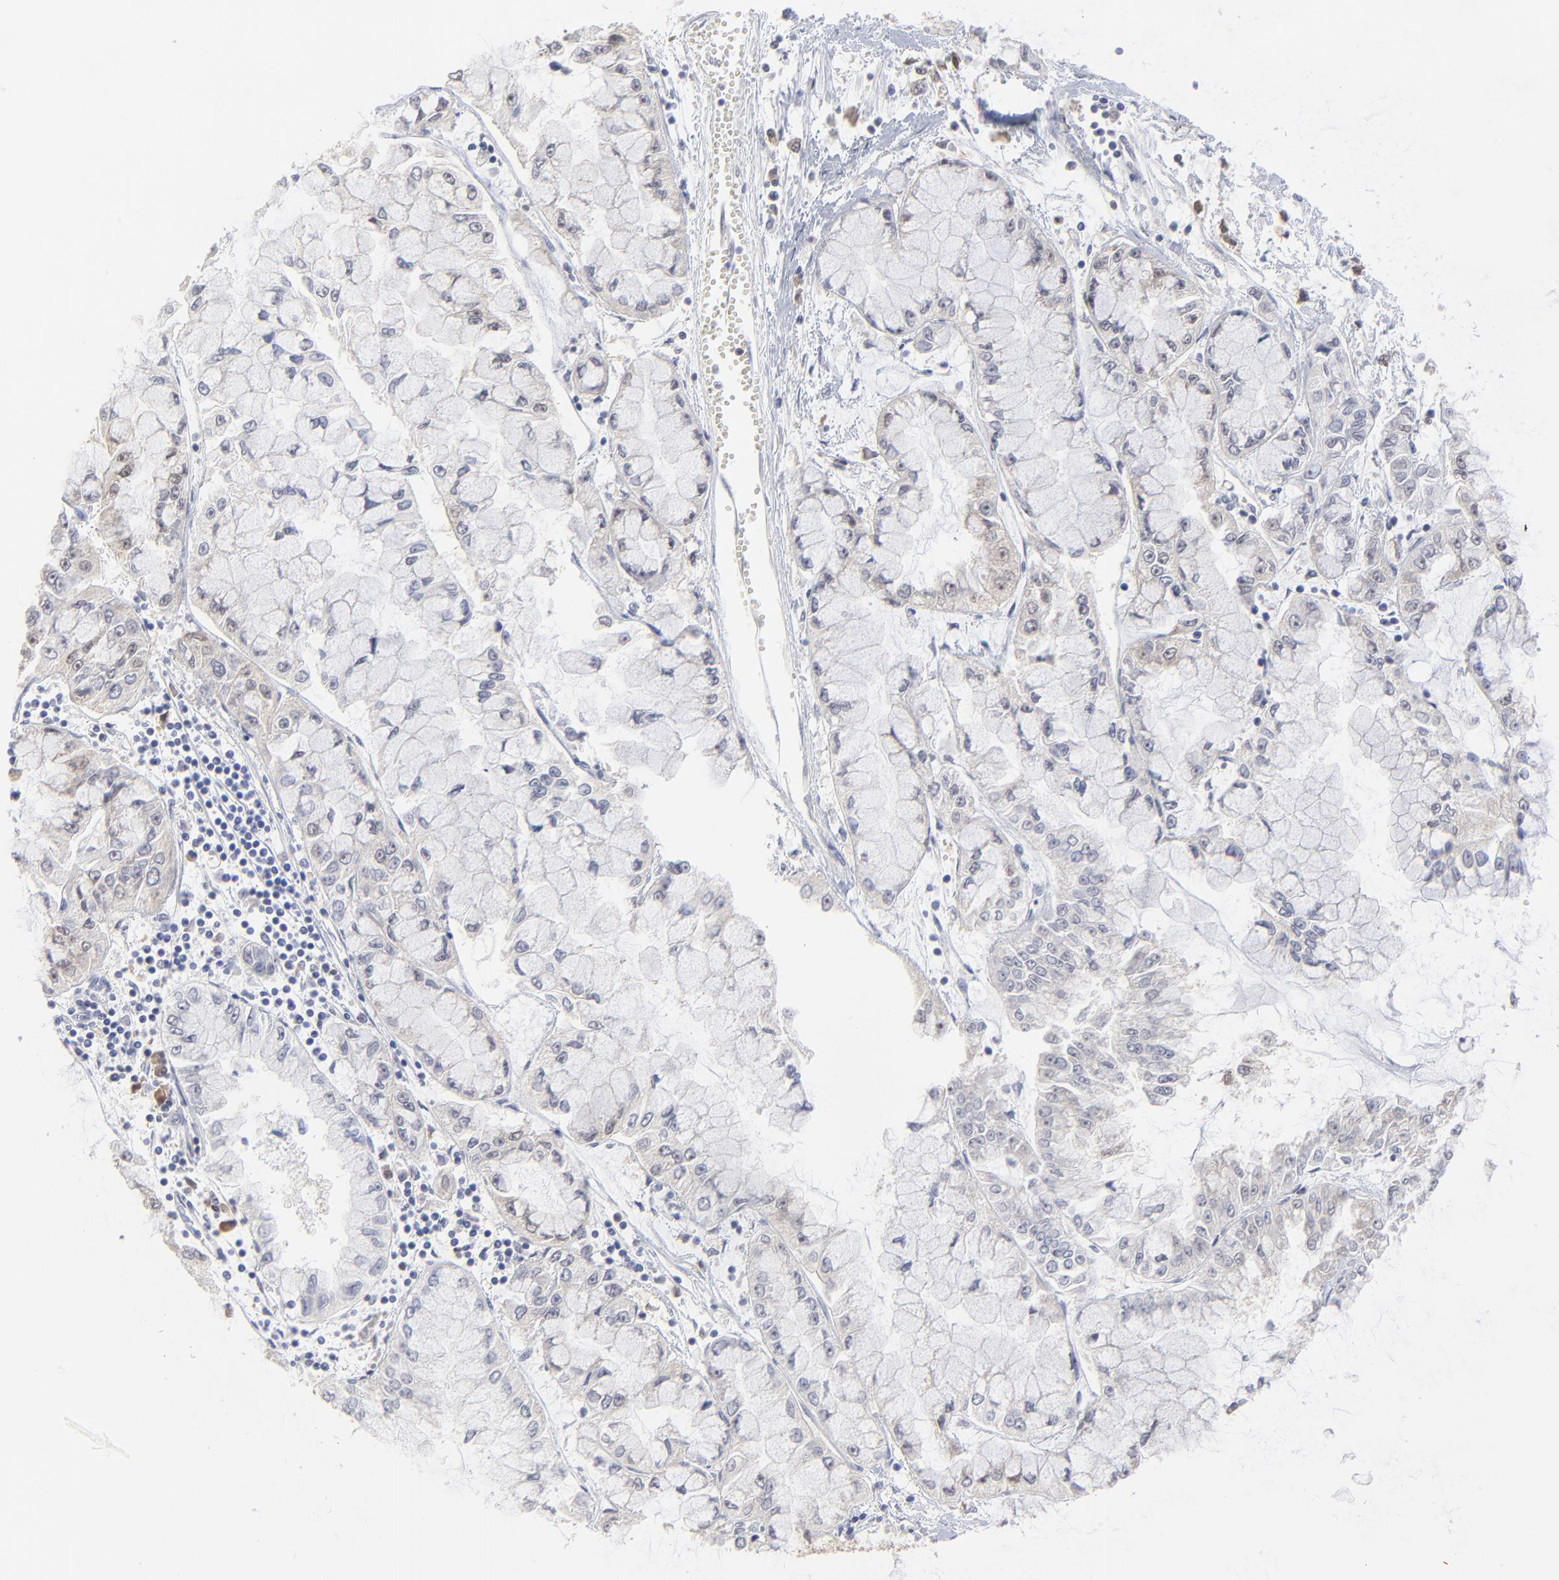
{"staining": {"intensity": "negative", "quantity": "none", "location": "none"}, "tissue": "liver cancer", "cell_type": "Tumor cells", "image_type": "cancer", "snomed": [{"axis": "morphology", "description": "Cholangiocarcinoma"}, {"axis": "topography", "description": "Liver"}], "caption": "An immunohistochemistry histopathology image of cholangiocarcinoma (liver) is shown. There is no staining in tumor cells of cholangiocarcinoma (liver).", "gene": "CASP3", "patient": {"sex": "female", "age": 79}}